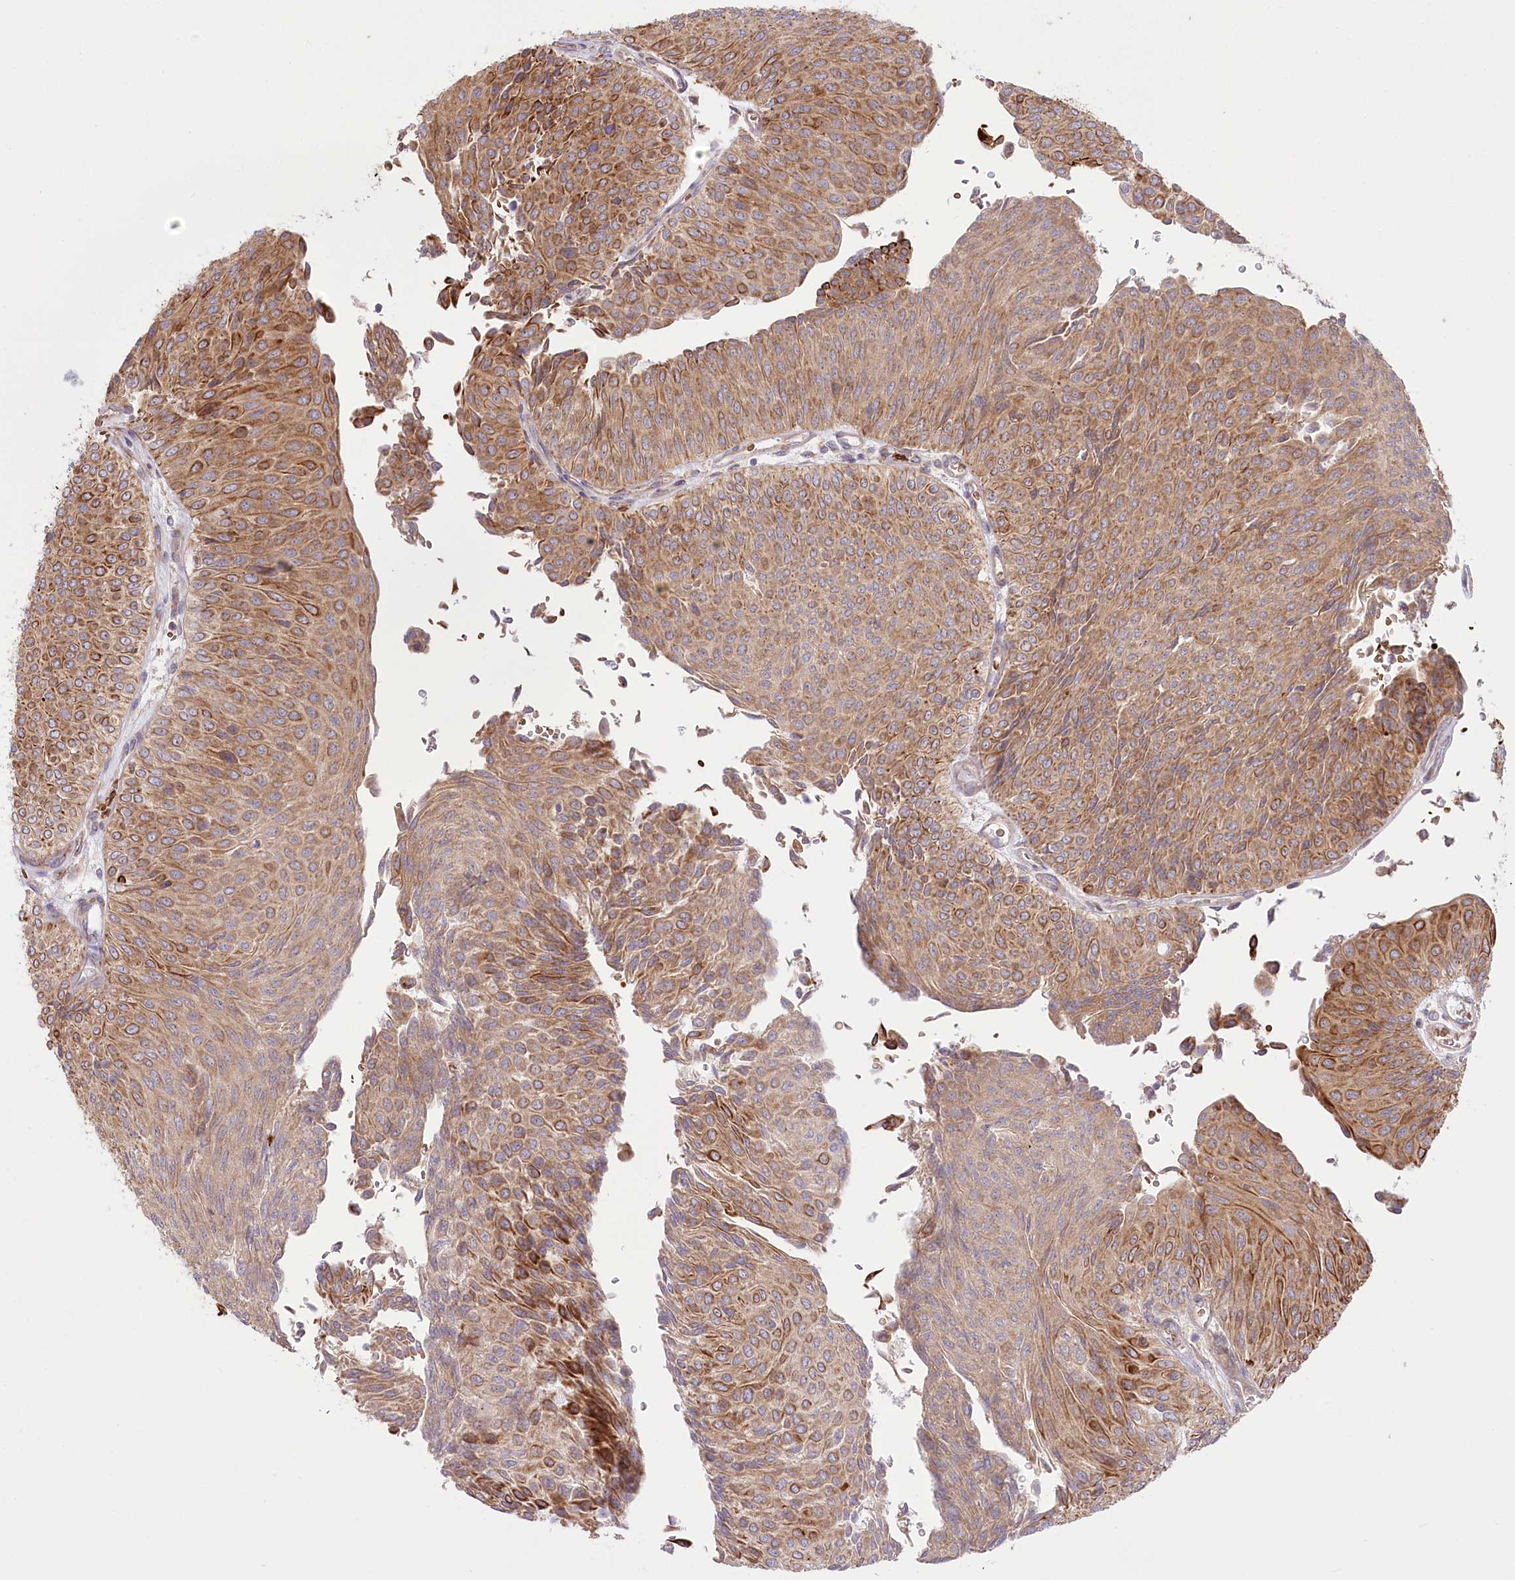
{"staining": {"intensity": "moderate", "quantity": ">75%", "location": "cytoplasmic/membranous"}, "tissue": "urothelial cancer", "cell_type": "Tumor cells", "image_type": "cancer", "snomed": [{"axis": "morphology", "description": "Urothelial carcinoma, Low grade"}, {"axis": "topography", "description": "Urinary bladder"}], "caption": "This is a micrograph of IHC staining of urothelial cancer, which shows moderate staining in the cytoplasmic/membranous of tumor cells.", "gene": "COMMD3", "patient": {"sex": "male", "age": 78}}